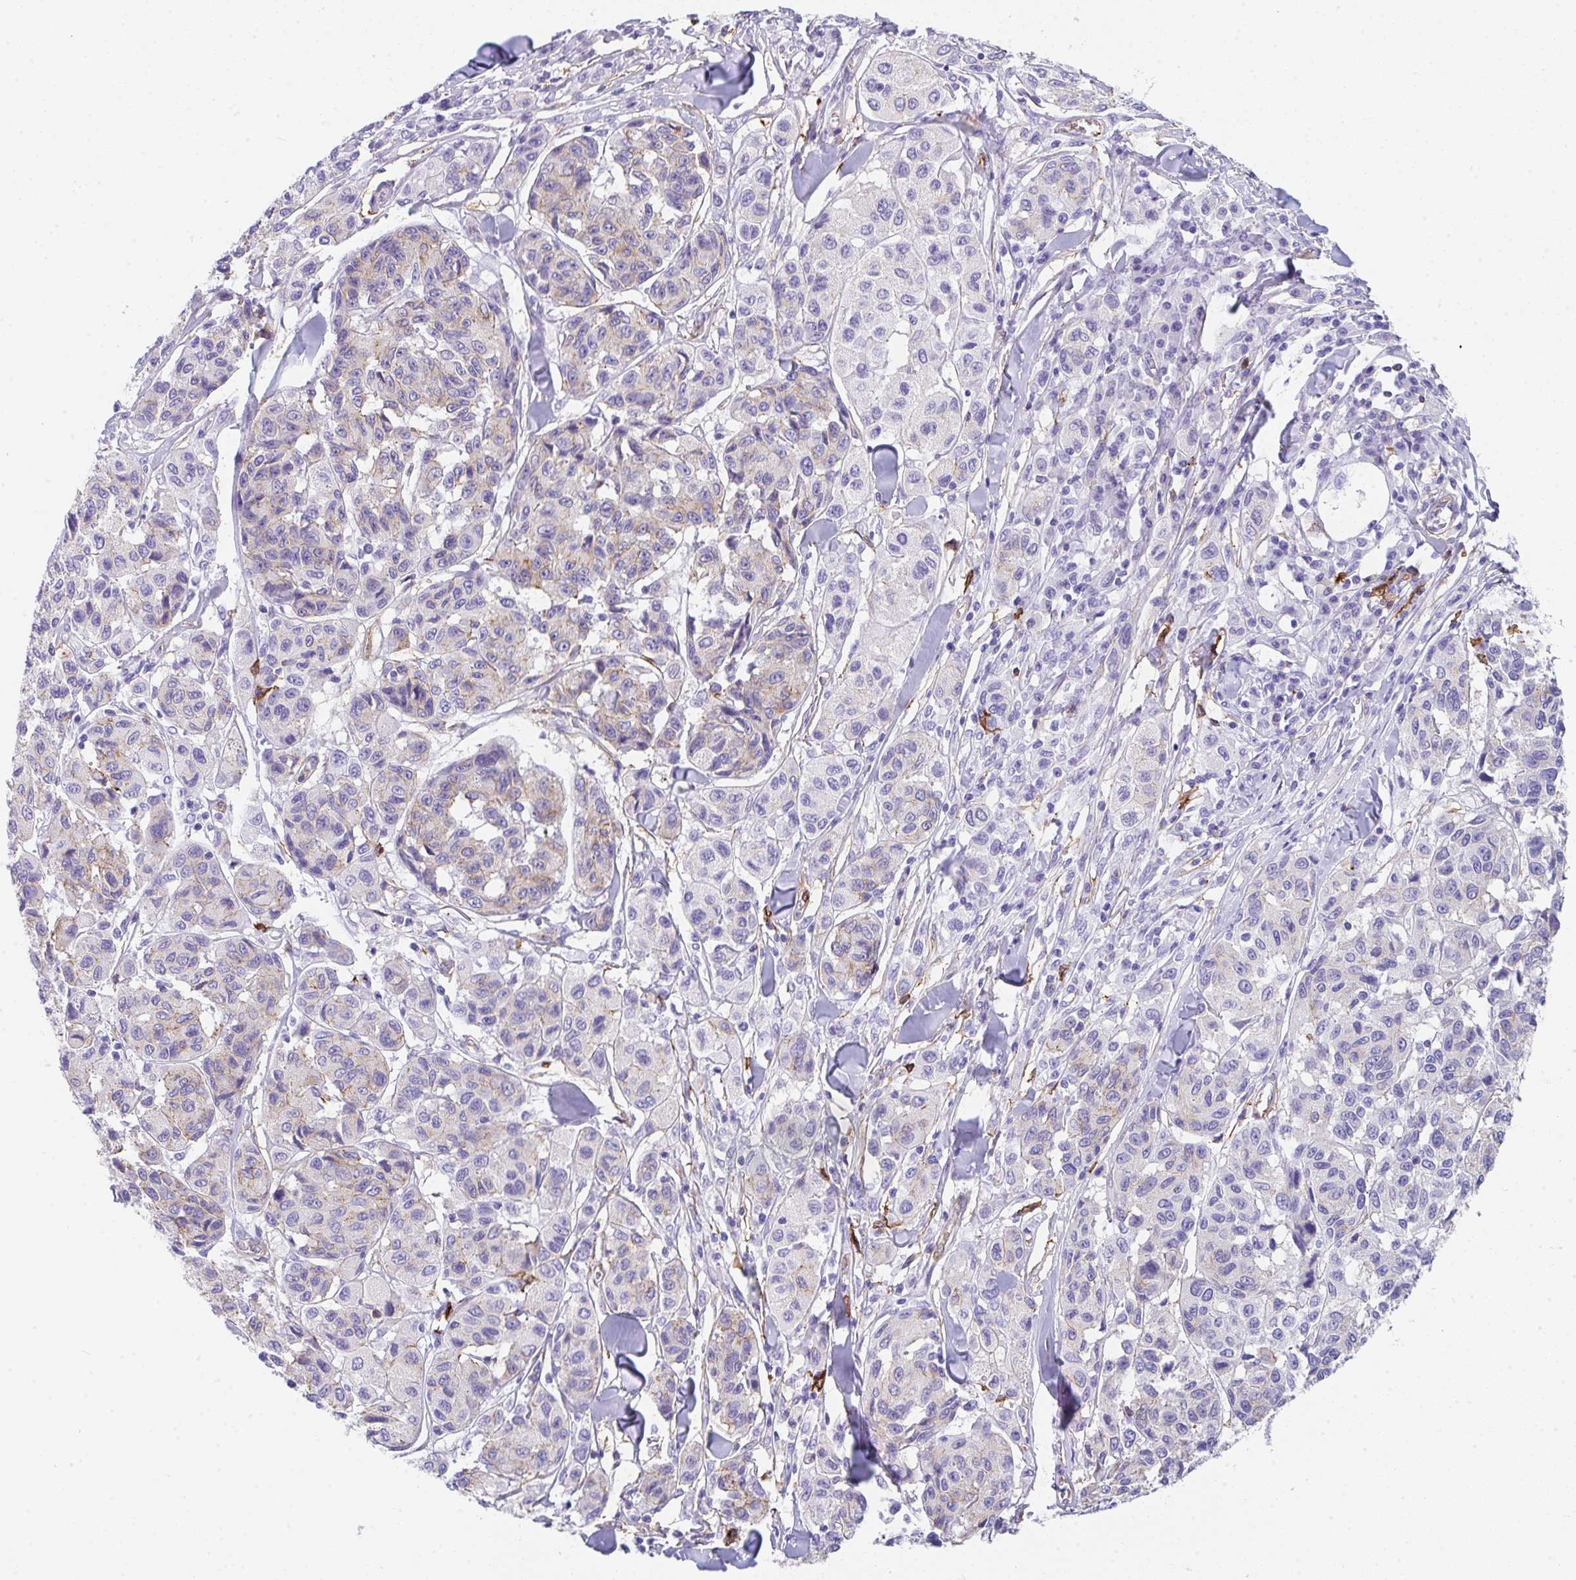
{"staining": {"intensity": "weak", "quantity": "<25%", "location": "cytoplasmic/membranous"}, "tissue": "melanoma", "cell_type": "Tumor cells", "image_type": "cancer", "snomed": [{"axis": "morphology", "description": "Malignant melanoma, NOS"}, {"axis": "topography", "description": "Skin"}], "caption": "This is a image of immunohistochemistry (IHC) staining of melanoma, which shows no staining in tumor cells.", "gene": "DBN1", "patient": {"sex": "female", "age": 66}}